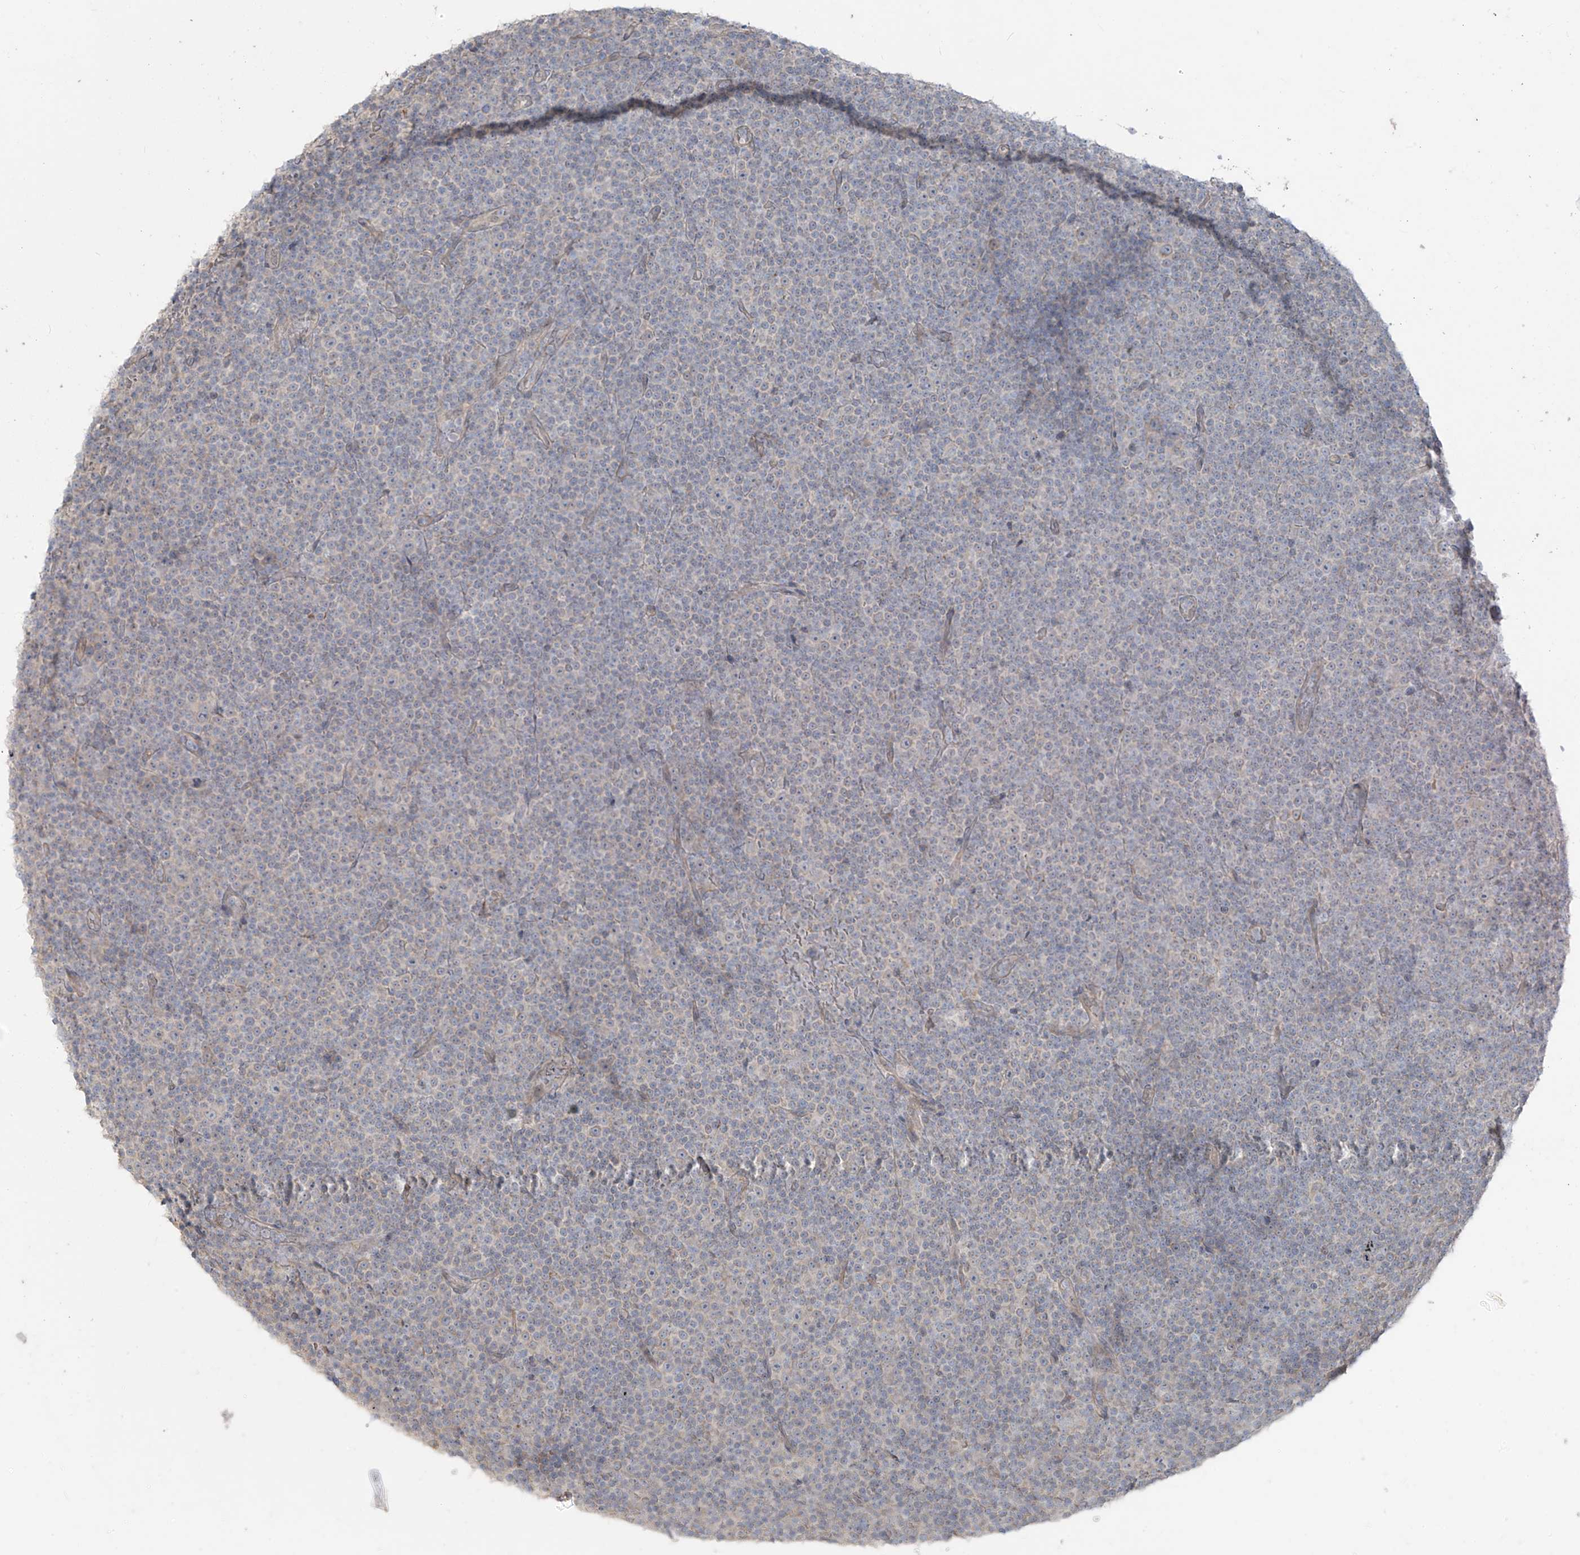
{"staining": {"intensity": "negative", "quantity": "none", "location": "none"}, "tissue": "lymphoma", "cell_type": "Tumor cells", "image_type": "cancer", "snomed": [{"axis": "morphology", "description": "Malignant lymphoma, non-Hodgkin's type, Low grade"}, {"axis": "topography", "description": "Lymph node"}], "caption": "Low-grade malignant lymphoma, non-Hodgkin's type stained for a protein using immunohistochemistry (IHC) exhibits no staining tumor cells.", "gene": "MAGIX", "patient": {"sex": "female", "age": 67}}